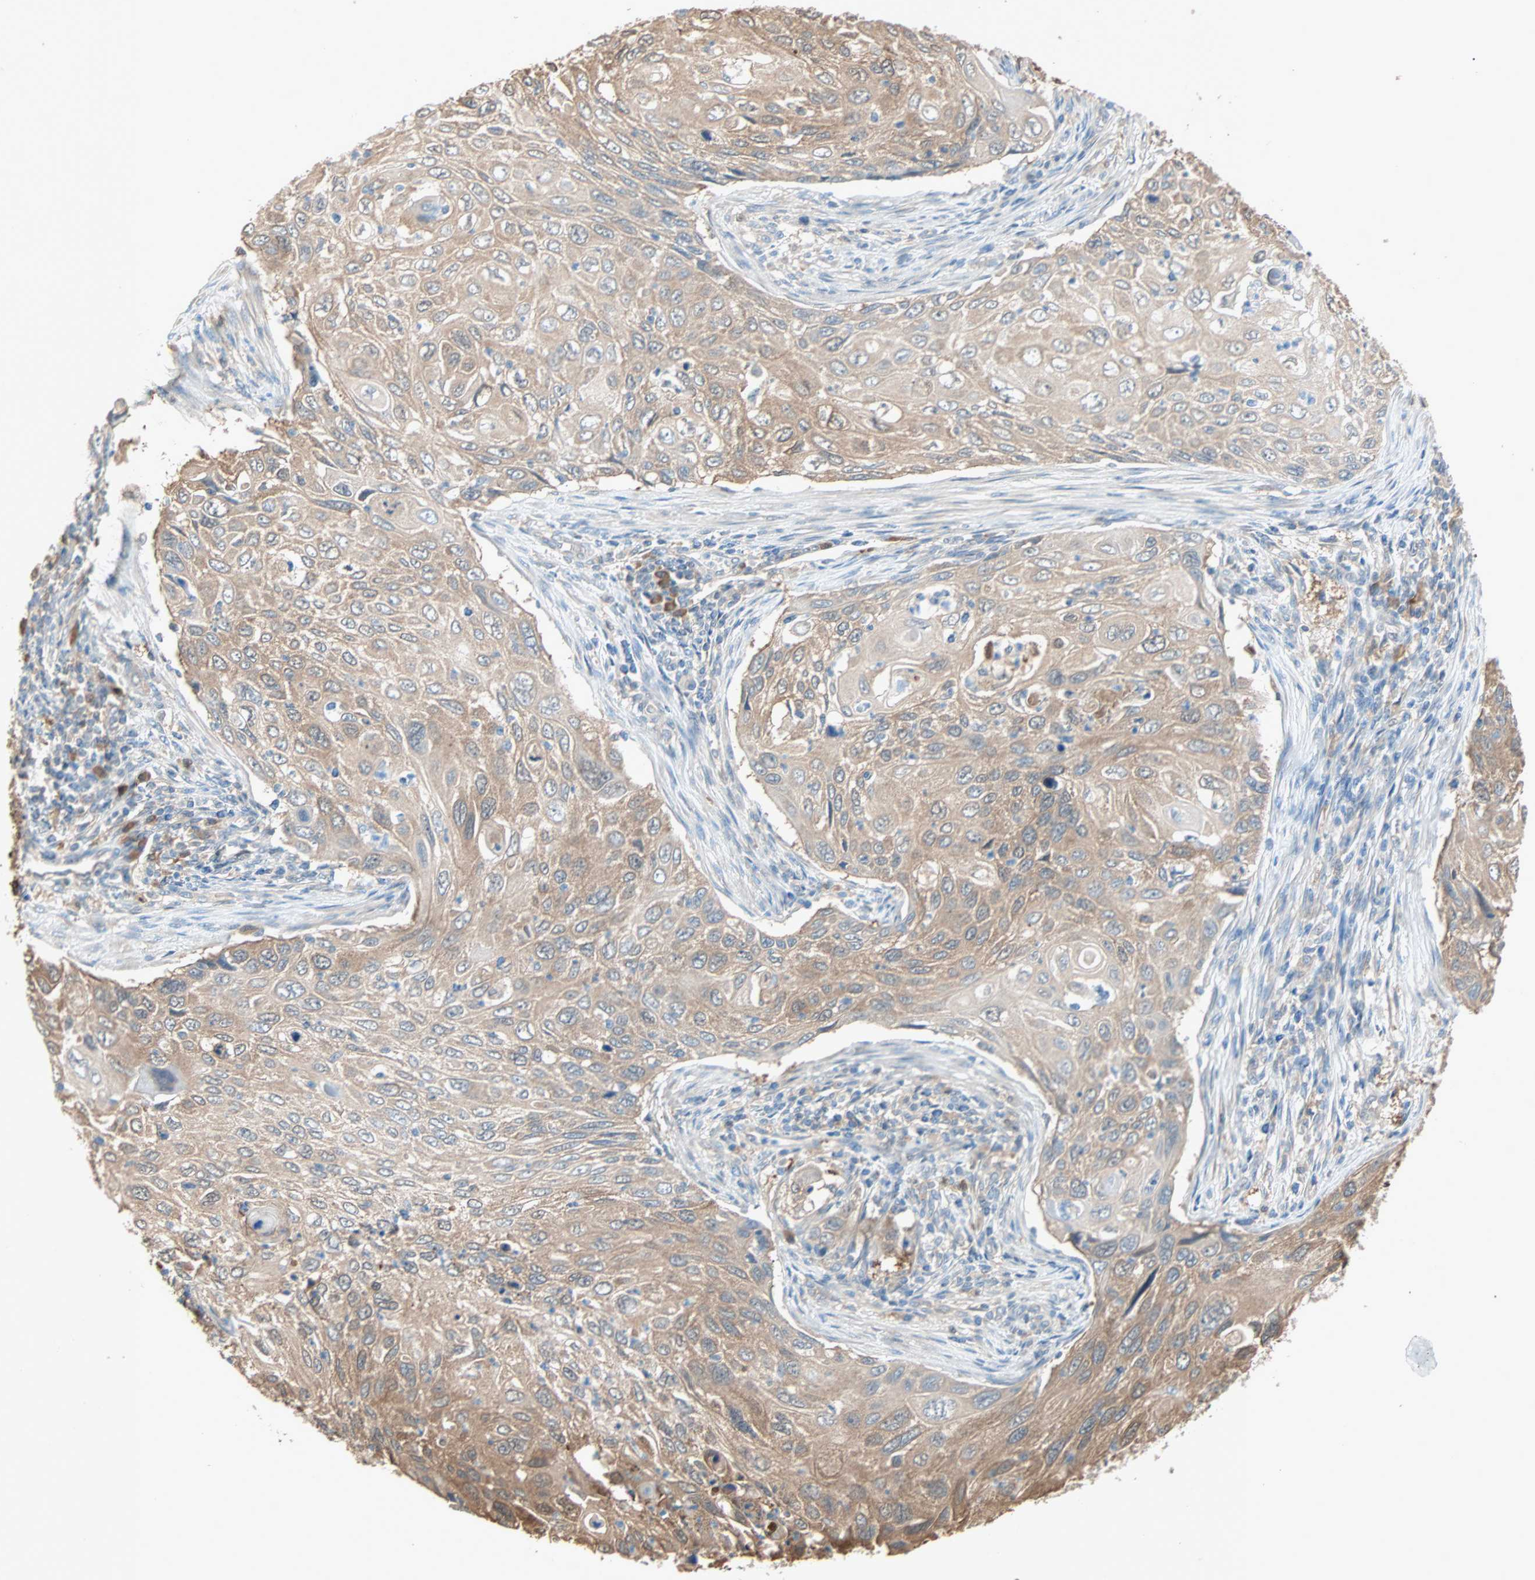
{"staining": {"intensity": "moderate", "quantity": ">75%", "location": "cytoplasmic/membranous"}, "tissue": "cervical cancer", "cell_type": "Tumor cells", "image_type": "cancer", "snomed": [{"axis": "morphology", "description": "Squamous cell carcinoma, NOS"}, {"axis": "topography", "description": "Cervix"}], "caption": "This histopathology image demonstrates cervical cancer (squamous cell carcinoma) stained with immunohistochemistry (IHC) to label a protein in brown. The cytoplasmic/membranous of tumor cells show moderate positivity for the protein. Nuclei are counter-stained blue.", "gene": "PRDX1", "patient": {"sex": "female", "age": 70}}